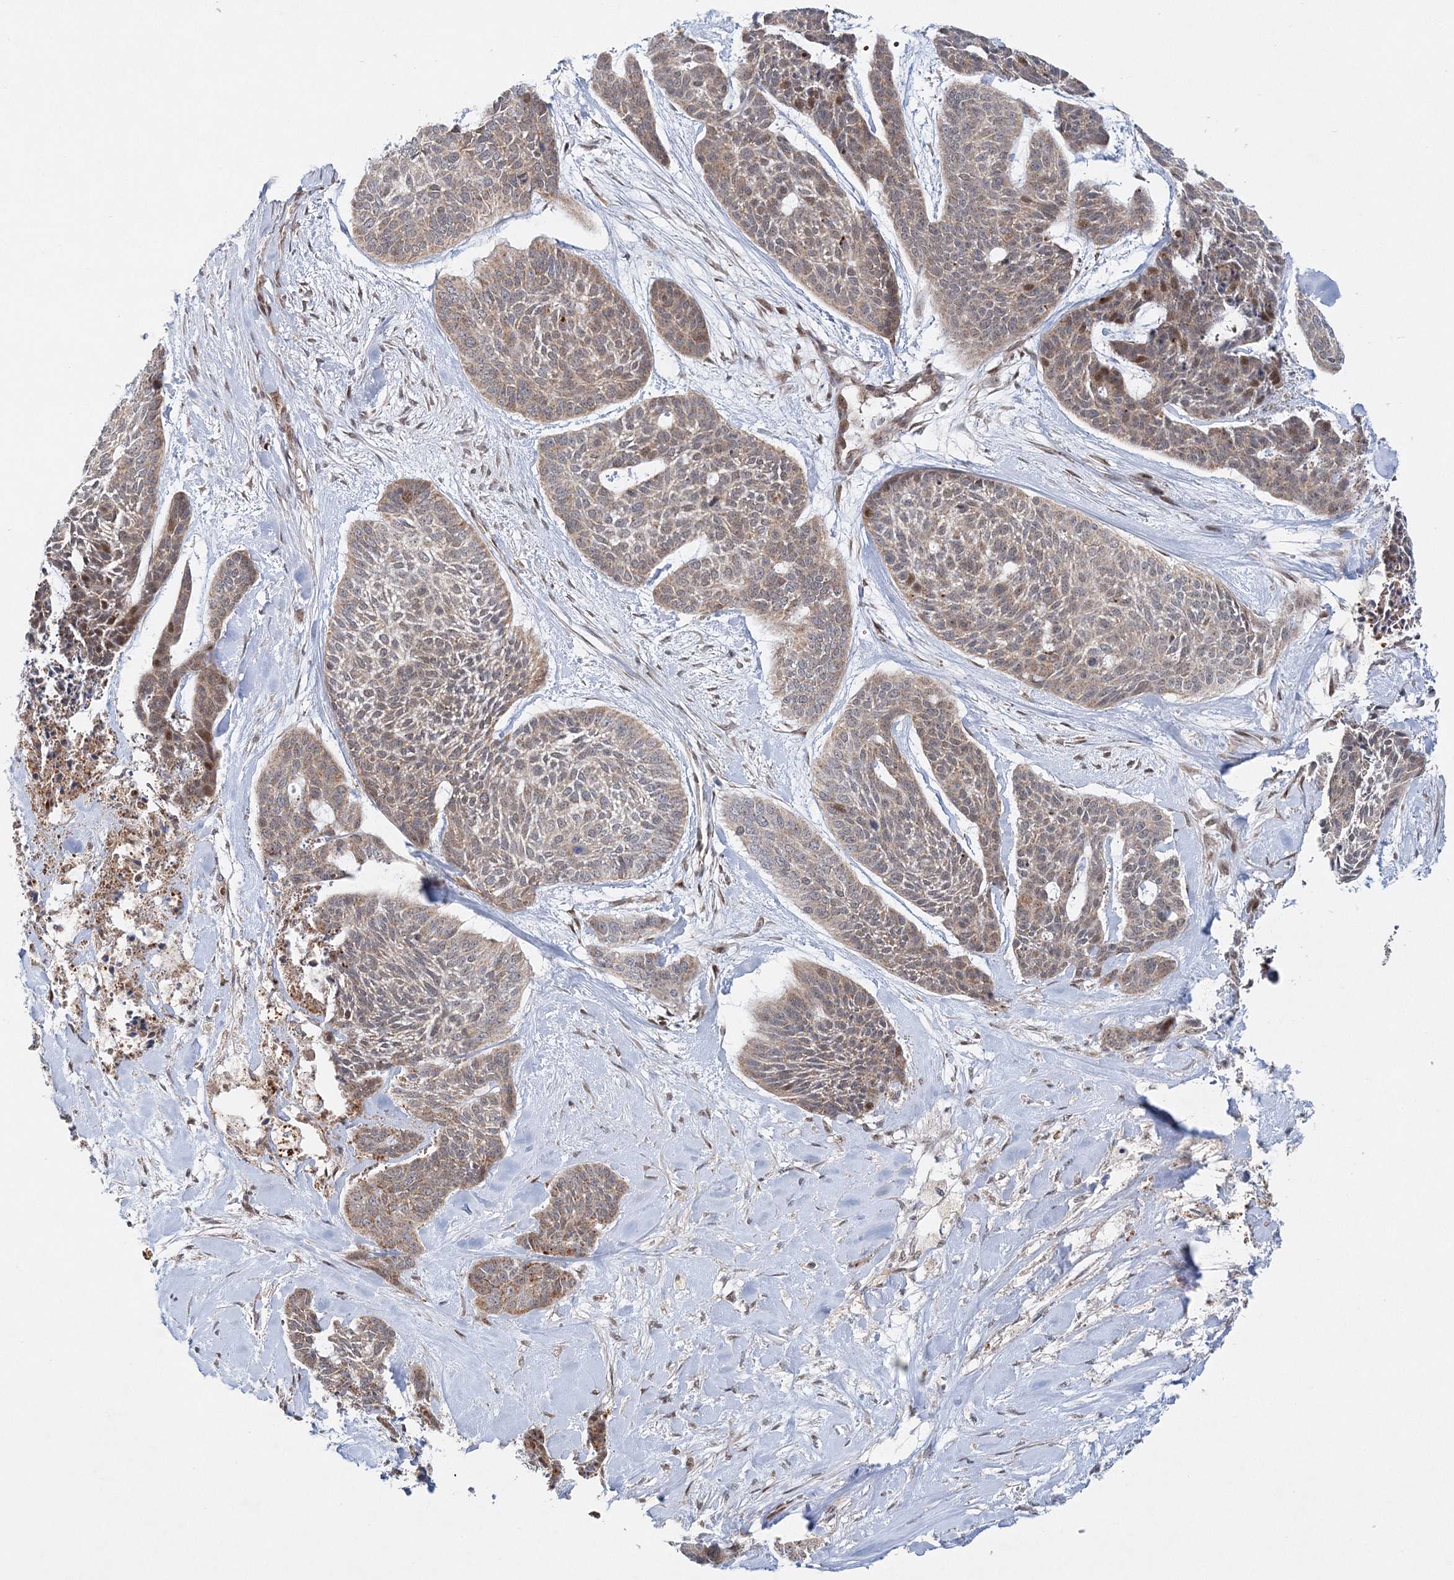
{"staining": {"intensity": "weak", "quantity": ">75%", "location": "cytoplasmic/membranous"}, "tissue": "skin cancer", "cell_type": "Tumor cells", "image_type": "cancer", "snomed": [{"axis": "morphology", "description": "Basal cell carcinoma"}, {"axis": "topography", "description": "Skin"}], "caption": "A brown stain highlights weak cytoplasmic/membranous positivity of a protein in human skin cancer tumor cells.", "gene": "RAB11FIP2", "patient": {"sex": "female", "age": 64}}